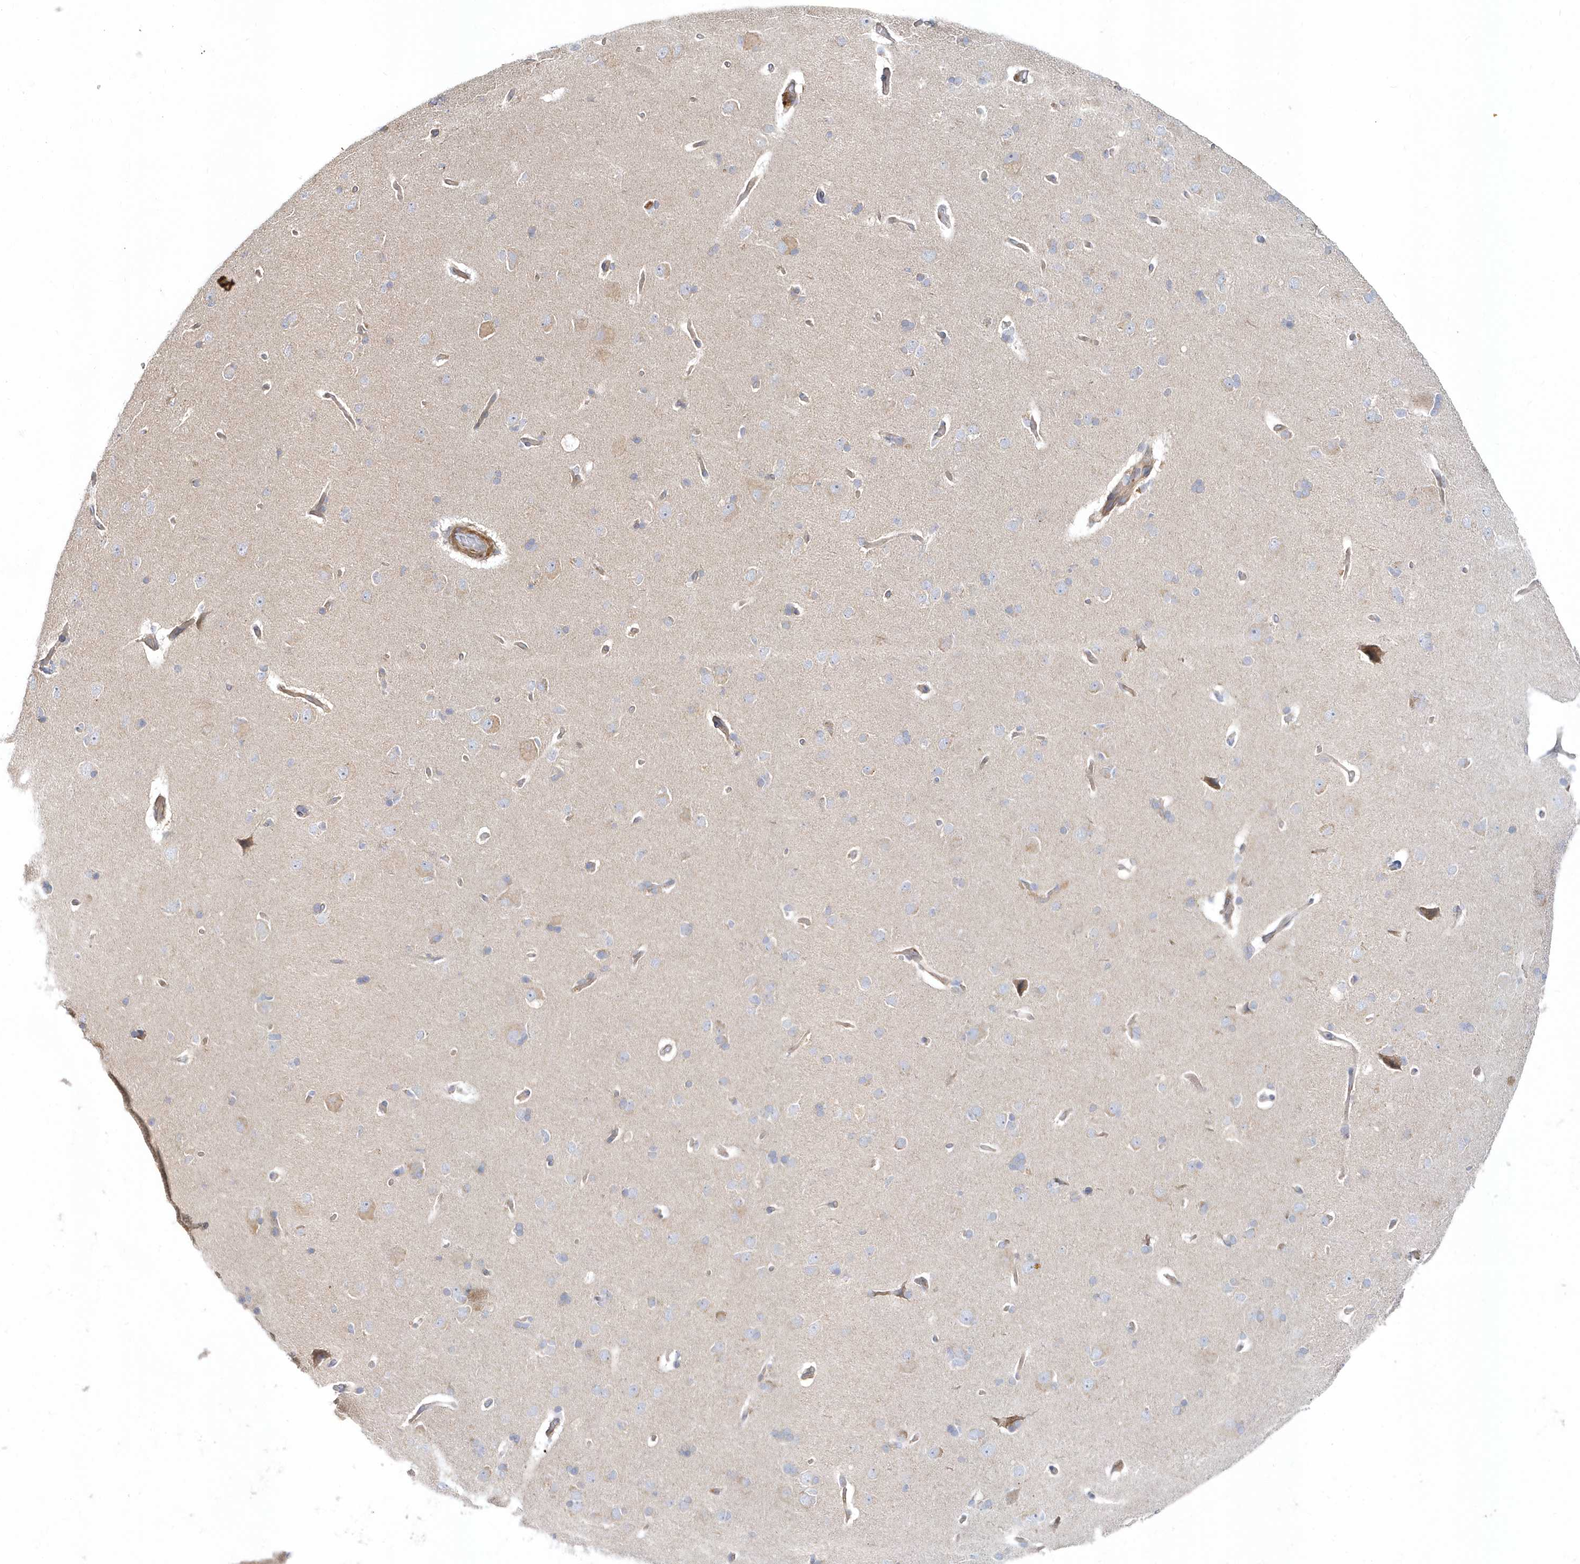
{"staining": {"intensity": "negative", "quantity": "none", "location": "none"}, "tissue": "cerebral cortex", "cell_type": "Endothelial cells", "image_type": "normal", "snomed": [{"axis": "morphology", "description": "Normal tissue, NOS"}, {"axis": "topography", "description": "Cerebral cortex"}], "caption": "The image displays no significant positivity in endothelial cells of cerebral cortex. (Brightfield microscopy of DAB immunohistochemistry (IHC) at high magnification).", "gene": "LEXM", "patient": {"sex": "male", "age": 62}}